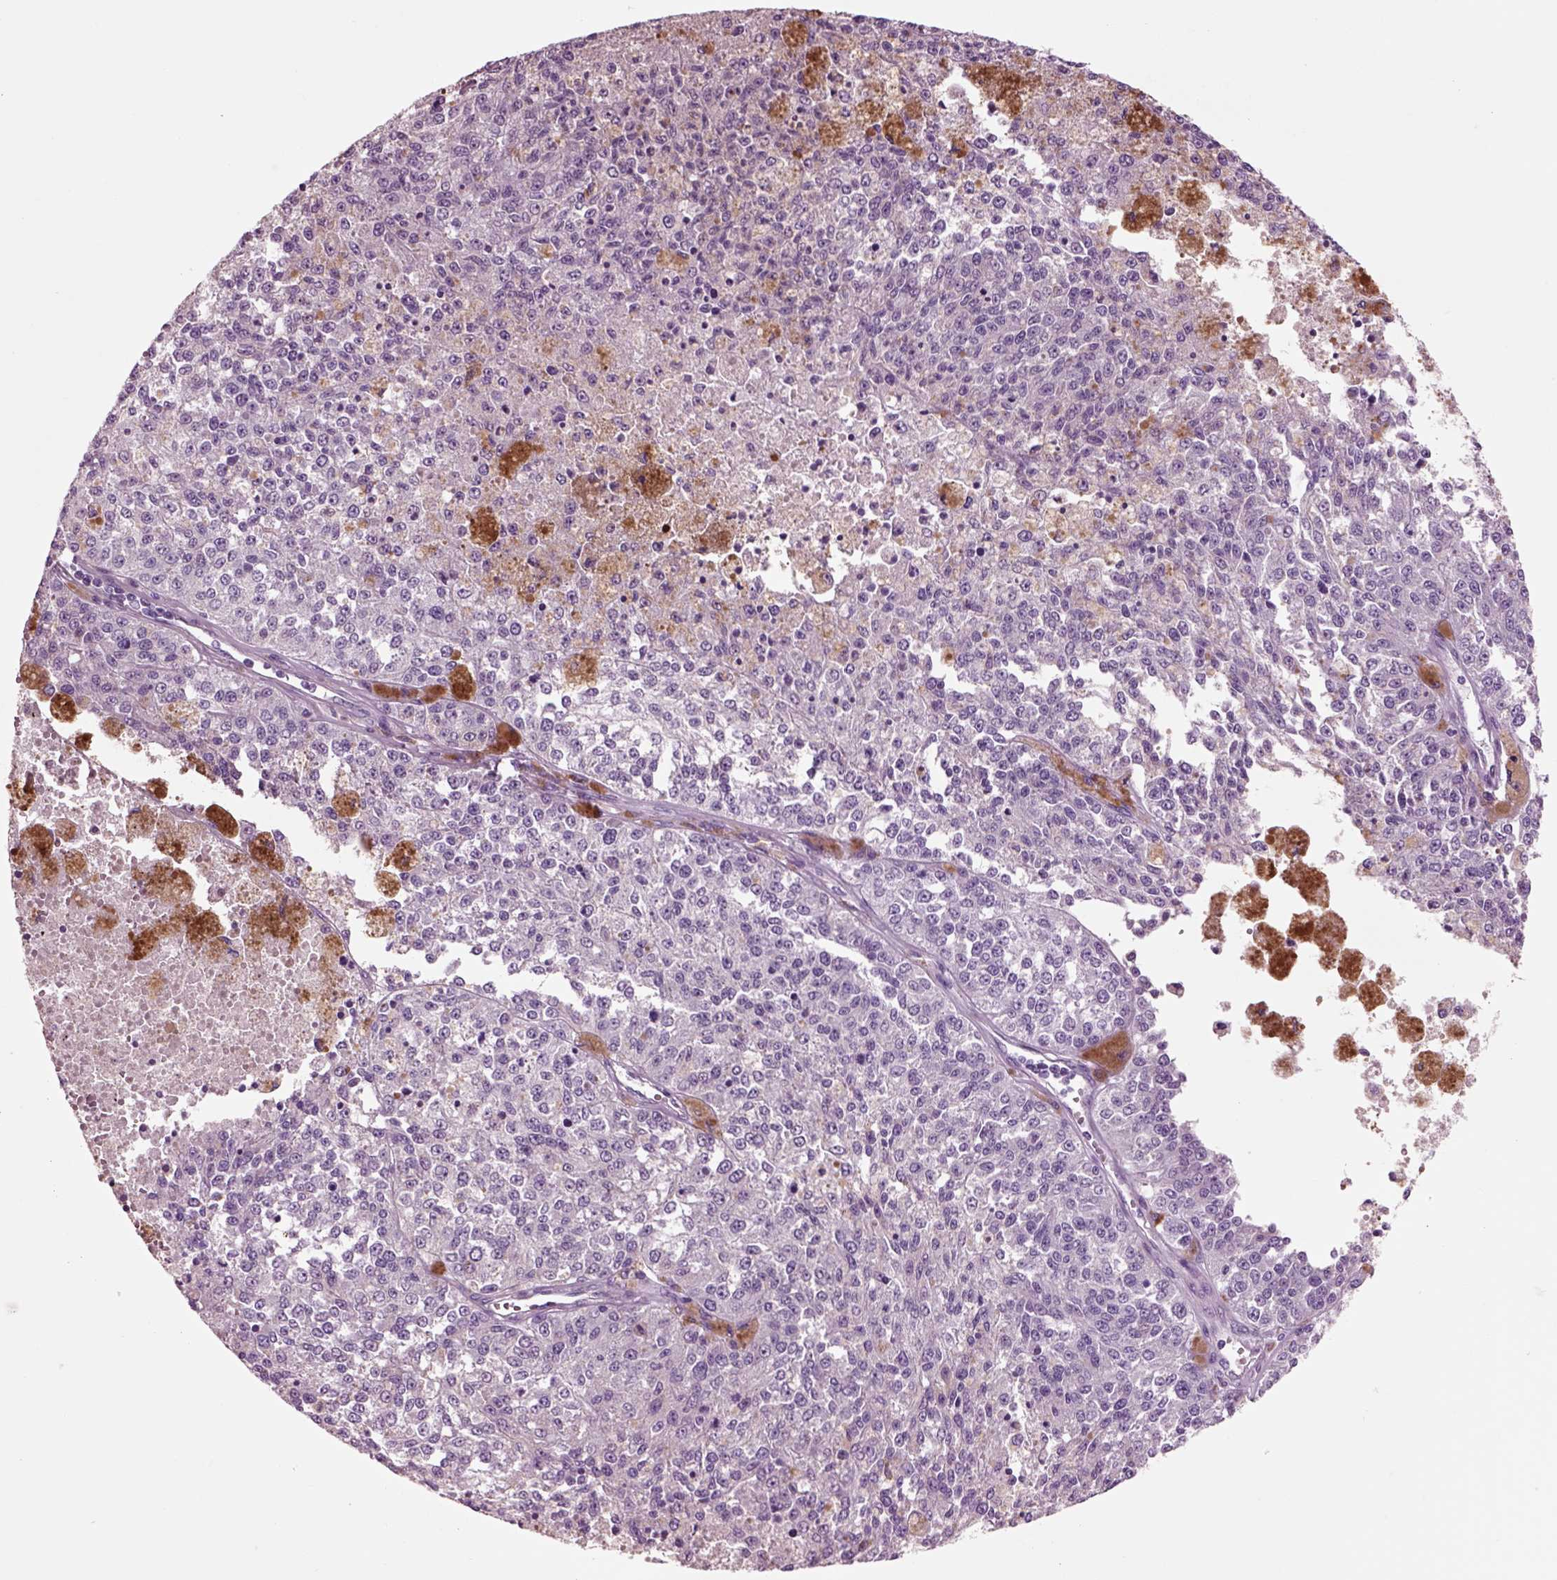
{"staining": {"intensity": "negative", "quantity": "none", "location": "none"}, "tissue": "melanoma", "cell_type": "Tumor cells", "image_type": "cancer", "snomed": [{"axis": "morphology", "description": "Malignant melanoma, Metastatic site"}, {"axis": "topography", "description": "Lymph node"}], "caption": "Melanoma stained for a protein using immunohistochemistry (IHC) displays no staining tumor cells.", "gene": "CHGB", "patient": {"sex": "female", "age": 64}}